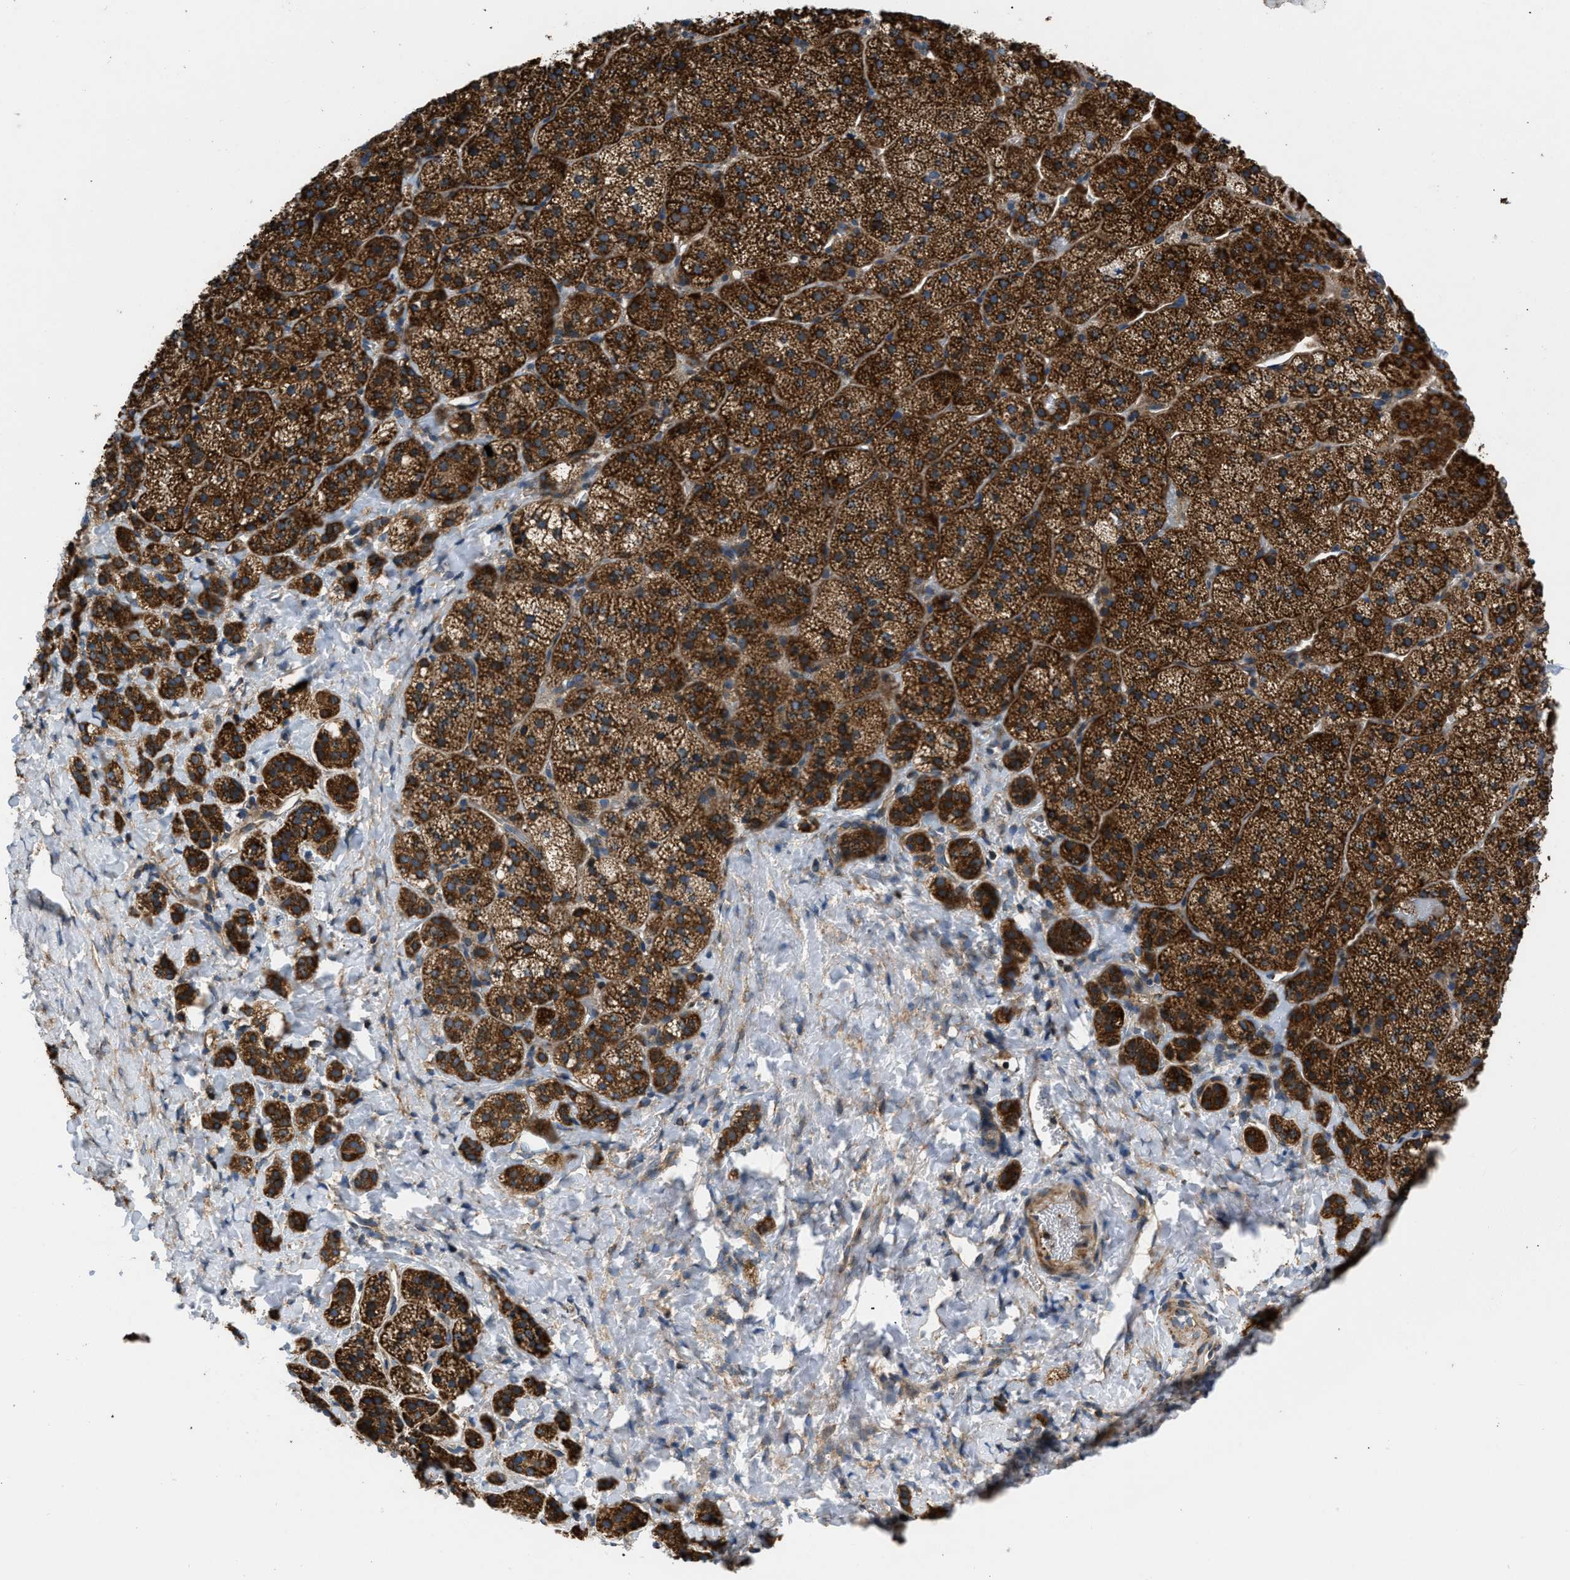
{"staining": {"intensity": "strong", "quantity": ">75%", "location": "cytoplasmic/membranous"}, "tissue": "adrenal gland", "cell_type": "Glandular cells", "image_type": "normal", "snomed": [{"axis": "morphology", "description": "Normal tissue, NOS"}, {"axis": "topography", "description": "Adrenal gland"}], "caption": "Brown immunohistochemical staining in benign adrenal gland demonstrates strong cytoplasmic/membranous positivity in approximately >75% of glandular cells.", "gene": "OPTN", "patient": {"sex": "female", "age": 44}}